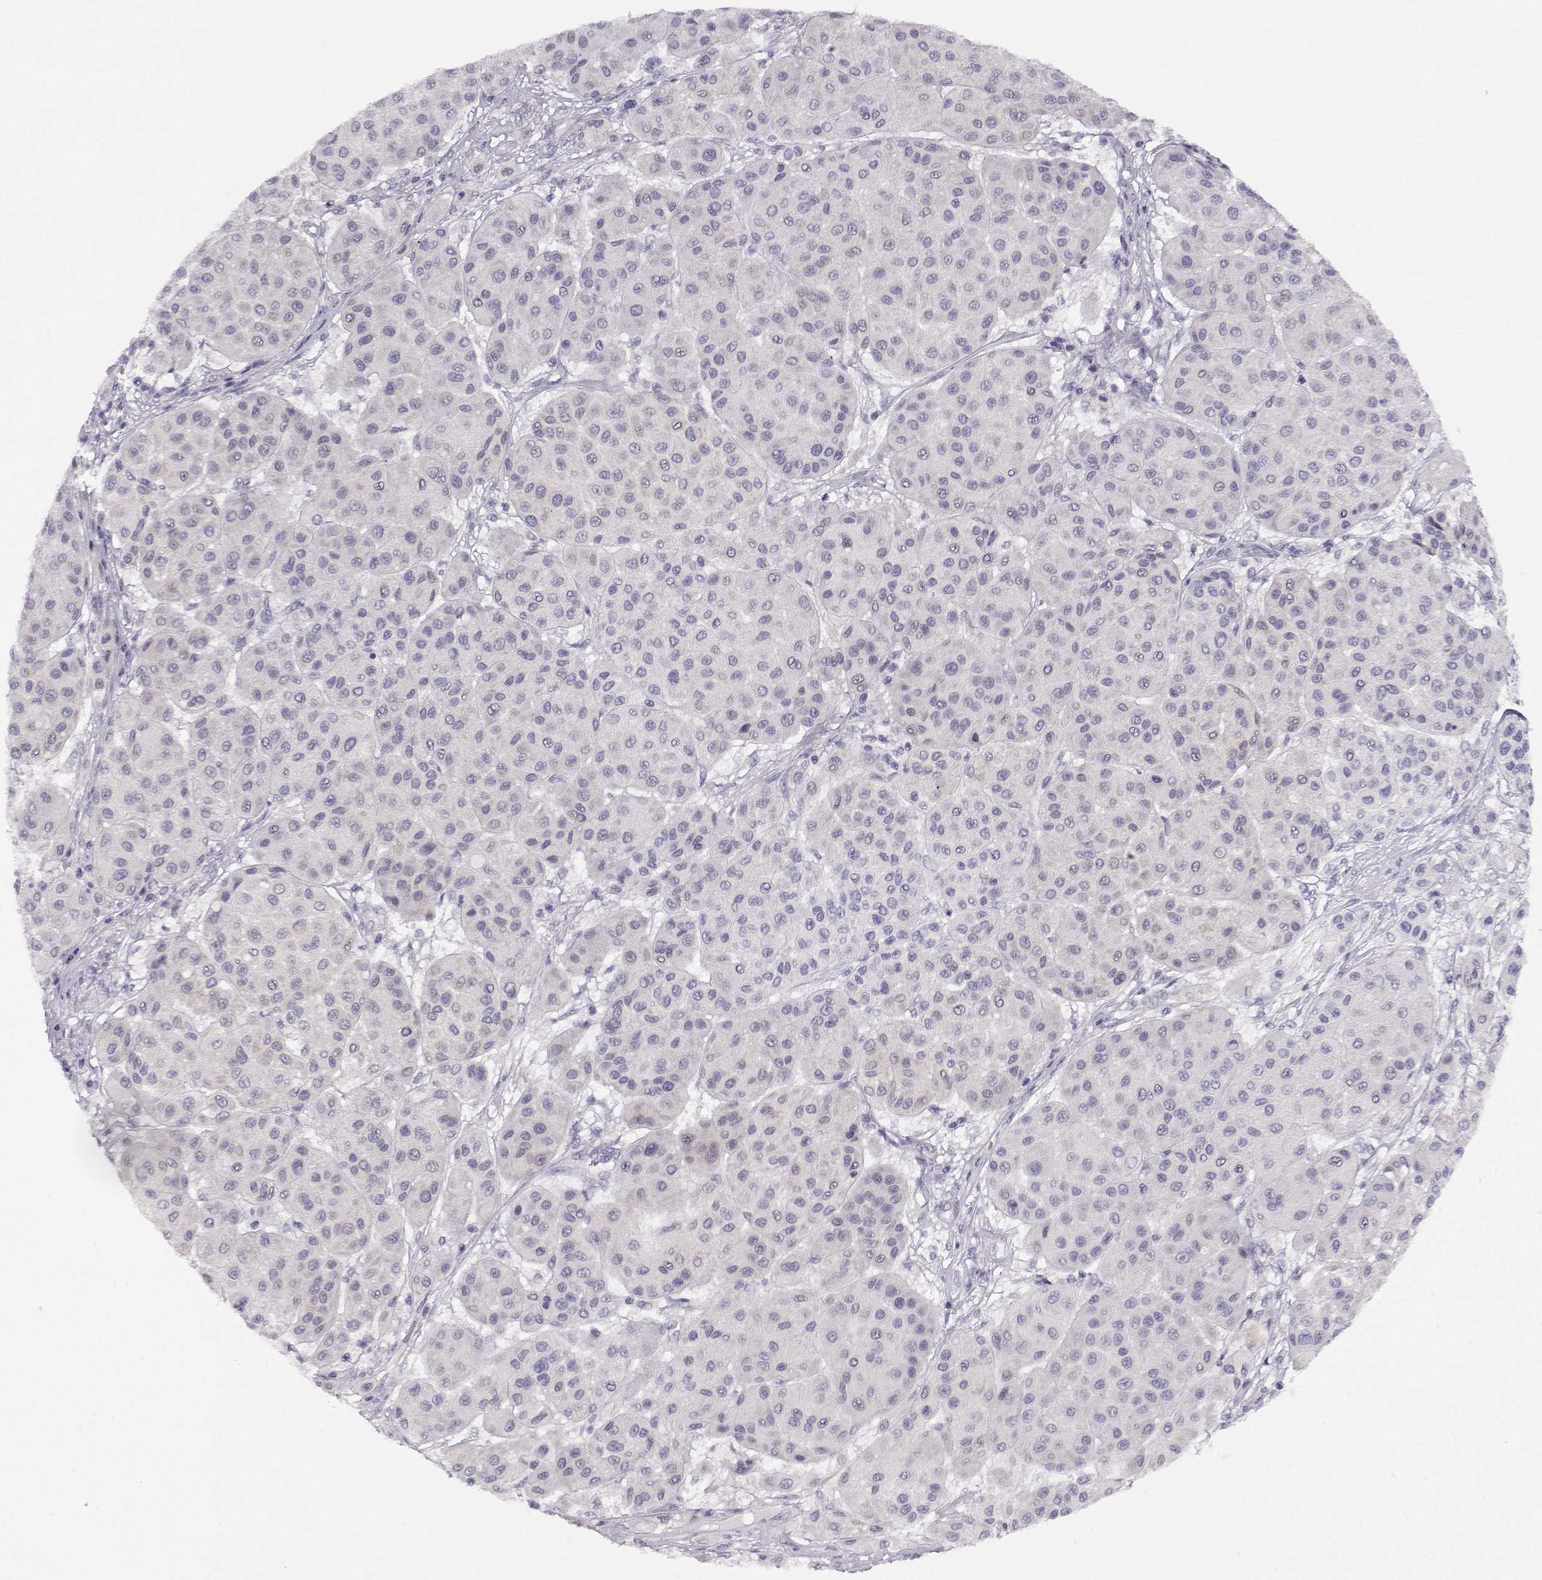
{"staining": {"intensity": "negative", "quantity": "none", "location": "none"}, "tissue": "melanoma", "cell_type": "Tumor cells", "image_type": "cancer", "snomed": [{"axis": "morphology", "description": "Malignant melanoma, Metastatic site"}, {"axis": "topography", "description": "Smooth muscle"}], "caption": "Immunohistochemistry (IHC) photomicrograph of melanoma stained for a protein (brown), which exhibits no staining in tumor cells. Brightfield microscopy of IHC stained with DAB (3,3'-diaminobenzidine) (brown) and hematoxylin (blue), captured at high magnification.", "gene": "CRX", "patient": {"sex": "male", "age": 41}}